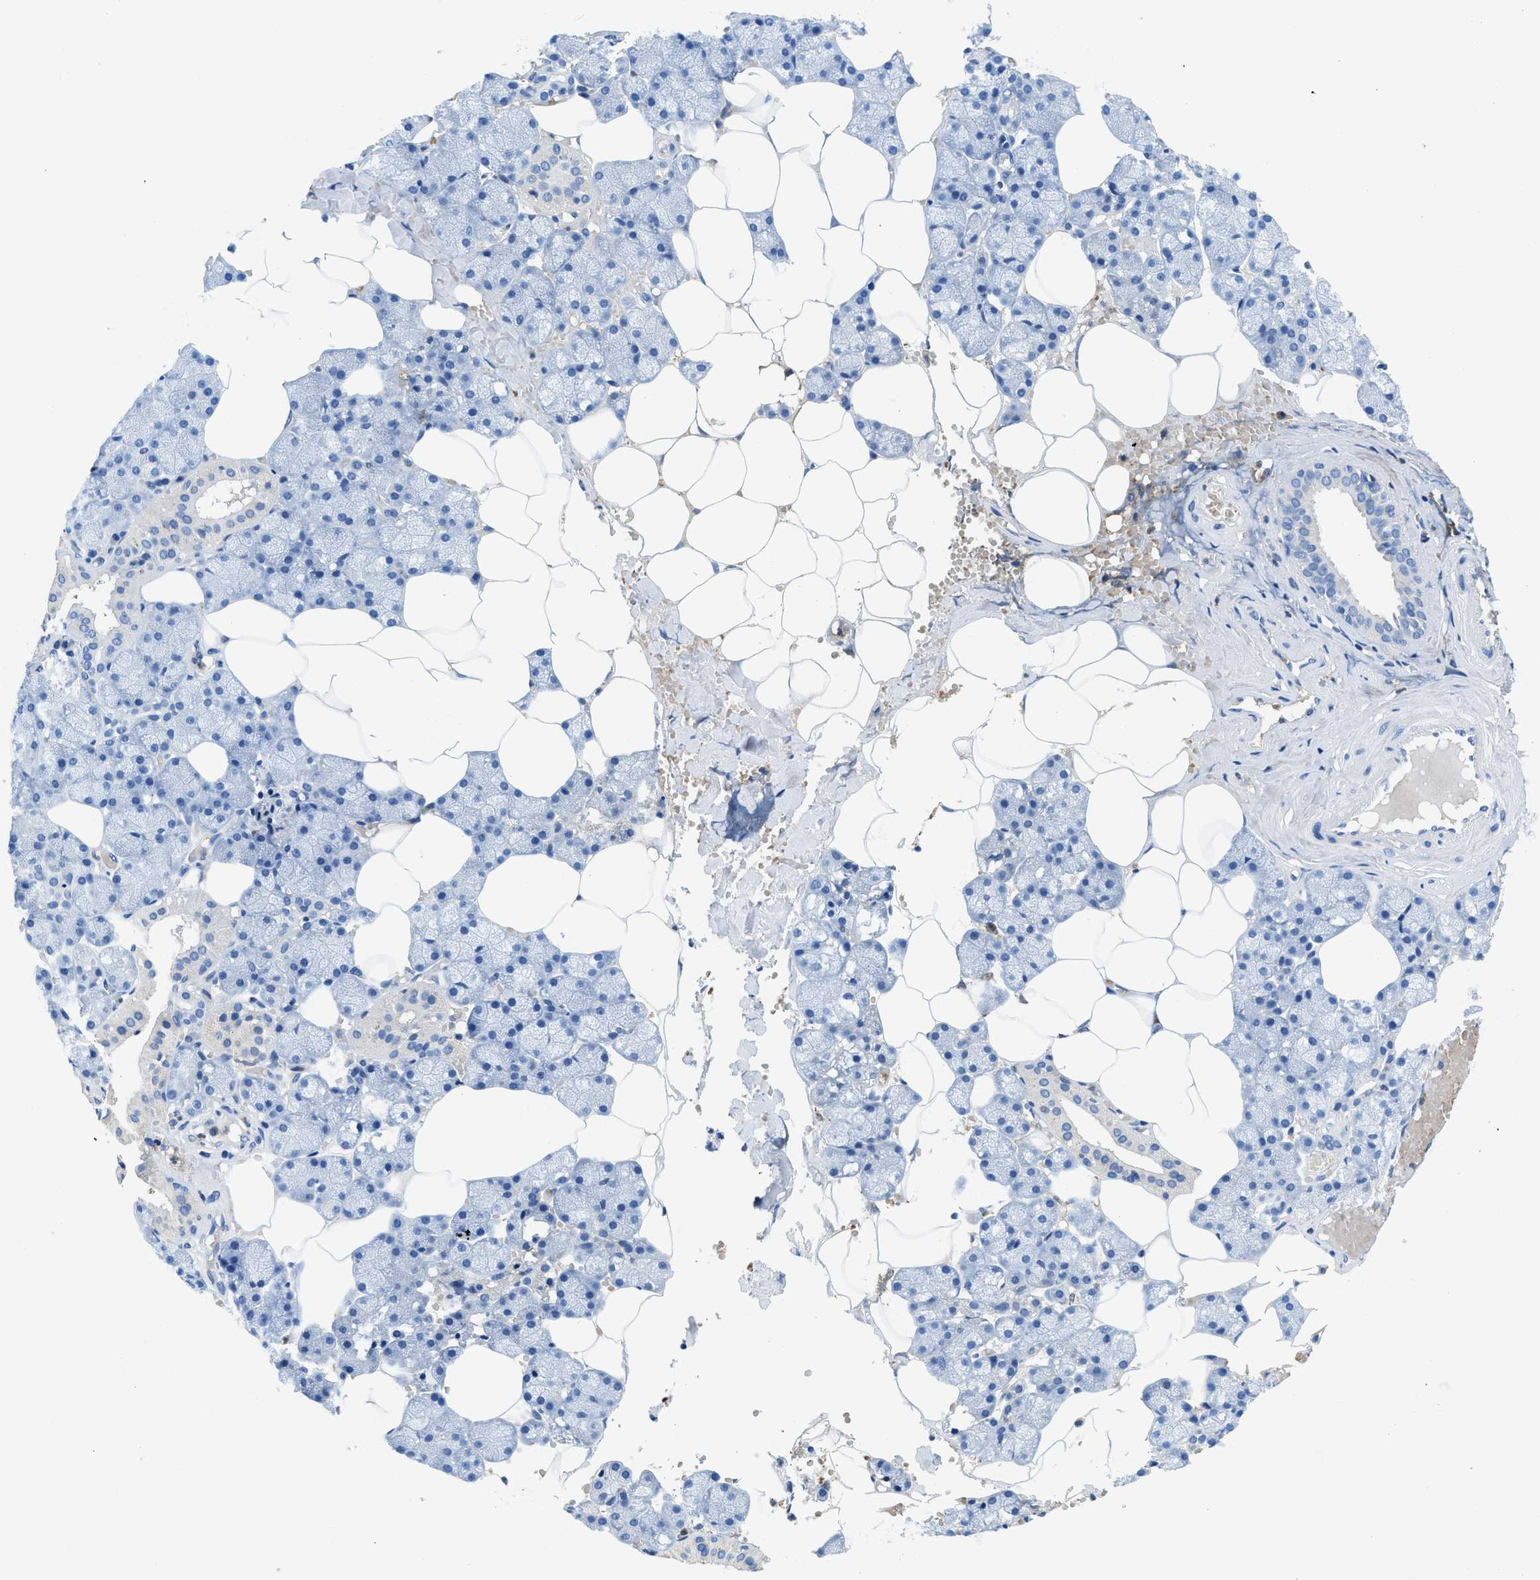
{"staining": {"intensity": "negative", "quantity": "none", "location": "none"}, "tissue": "salivary gland", "cell_type": "Glandular cells", "image_type": "normal", "snomed": [{"axis": "morphology", "description": "Normal tissue, NOS"}, {"axis": "topography", "description": "Salivary gland"}], "caption": "Glandular cells are negative for brown protein staining in normal salivary gland. (Stains: DAB IHC with hematoxylin counter stain, Microscopy: brightfield microscopy at high magnification).", "gene": "NEB", "patient": {"sex": "male", "age": 62}}